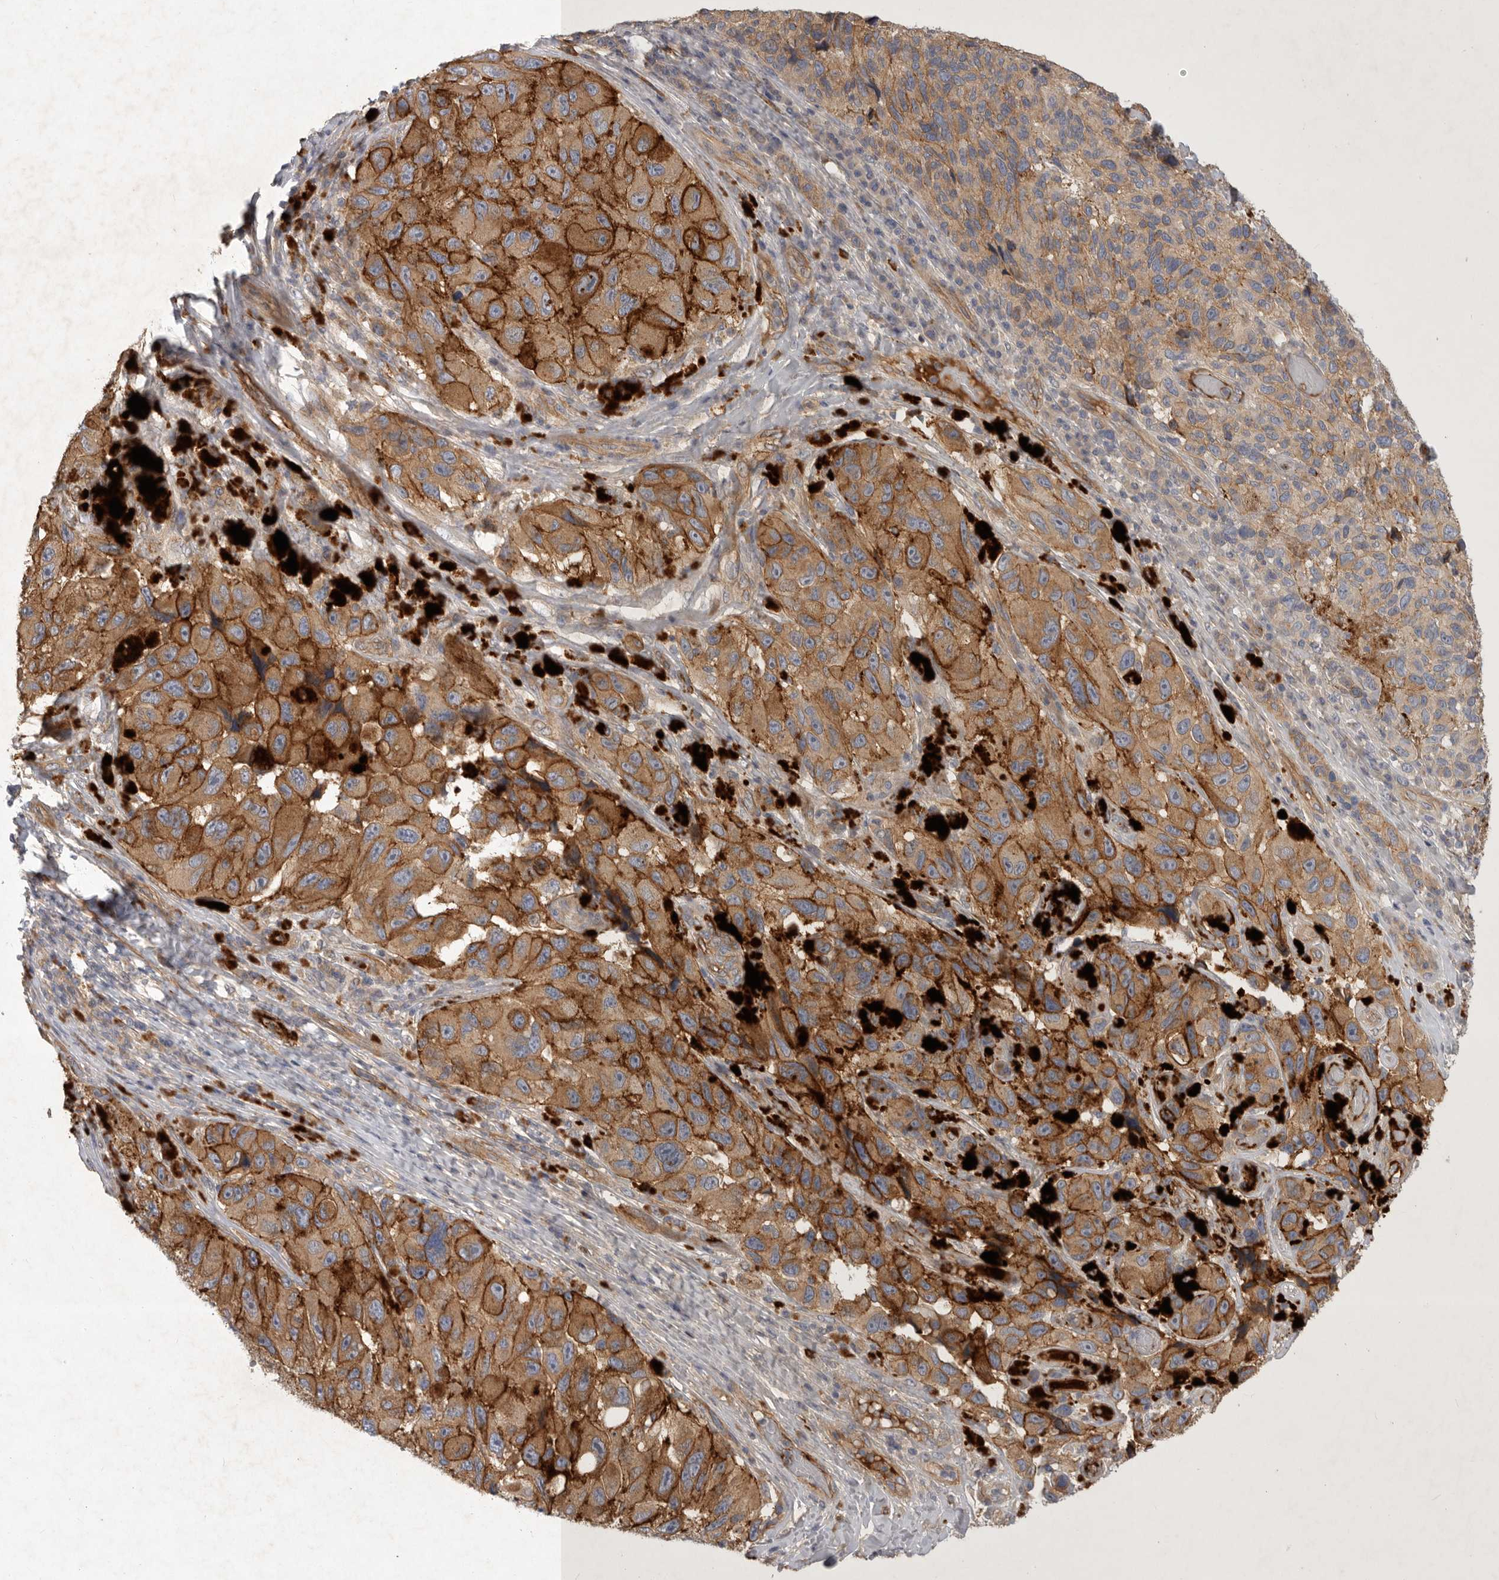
{"staining": {"intensity": "moderate", "quantity": ">75%", "location": "cytoplasmic/membranous"}, "tissue": "melanoma", "cell_type": "Tumor cells", "image_type": "cancer", "snomed": [{"axis": "morphology", "description": "Malignant melanoma, NOS"}, {"axis": "topography", "description": "Skin"}], "caption": "A brown stain labels moderate cytoplasmic/membranous staining of a protein in melanoma tumor cells.", "gene": "MLPH", "patient": {"sex": "female", "age": 73}}